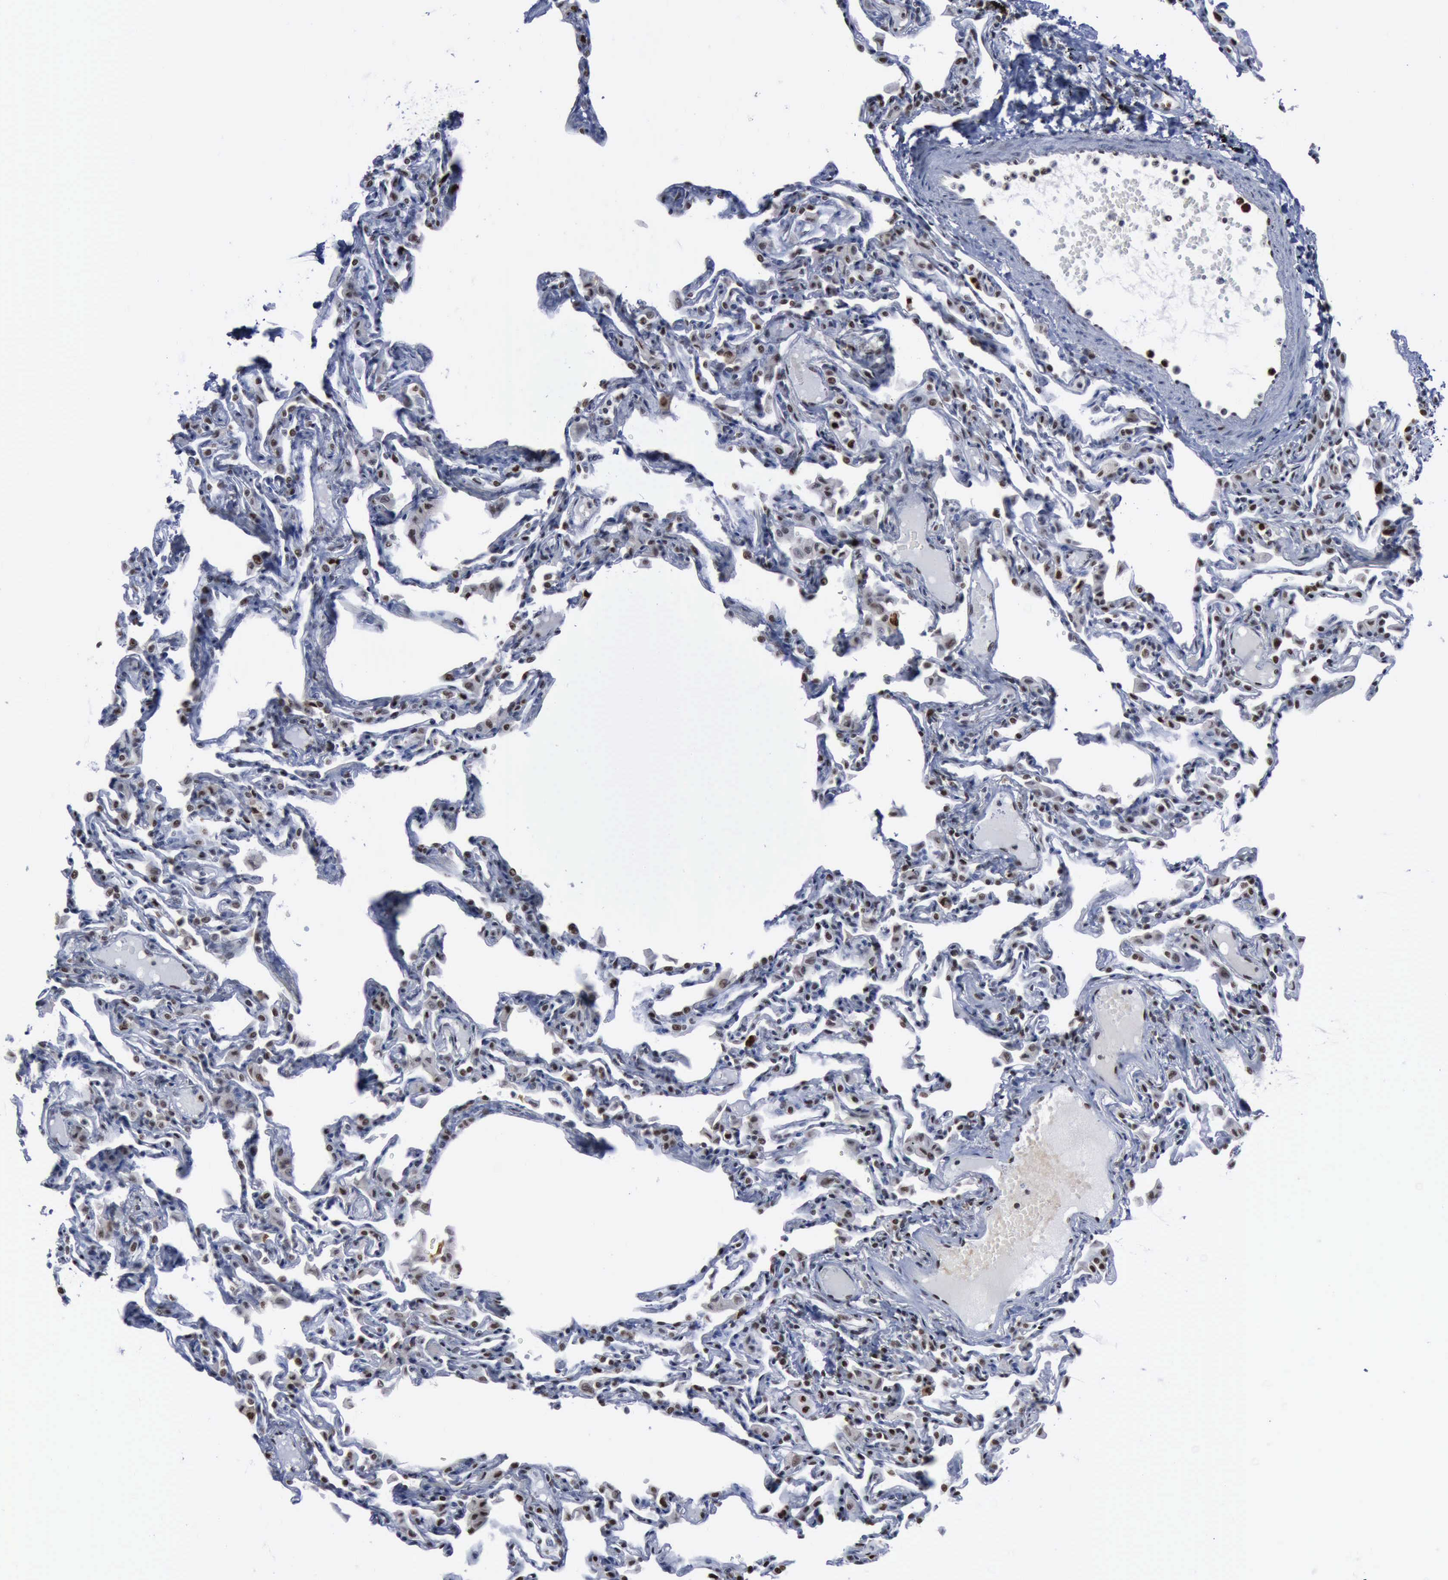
{"staining": {"intensity": "weak", "quantity": "25%-75%", "location": "nuclear"}, "tissue": "lung", "cell_type": "Alveolar cells", "image_type": "normal", "snomed": [{"axis": "morphology", "description": "Normal tissue, NOS"}, {"axis": "topography", "description": "Lung"}], "caption": "Weak nuclear protein staining is appreciated in about 25%-75% of alveolar cells in lung. The staining is performed using DAB (3,3'-diaminobenzidine) brown chromogen to label protein expression. The nuclei are counter-stained blue using hematoxylin.", "gene": "PCNA", "patient": {"sex": "female", "age": 49}}